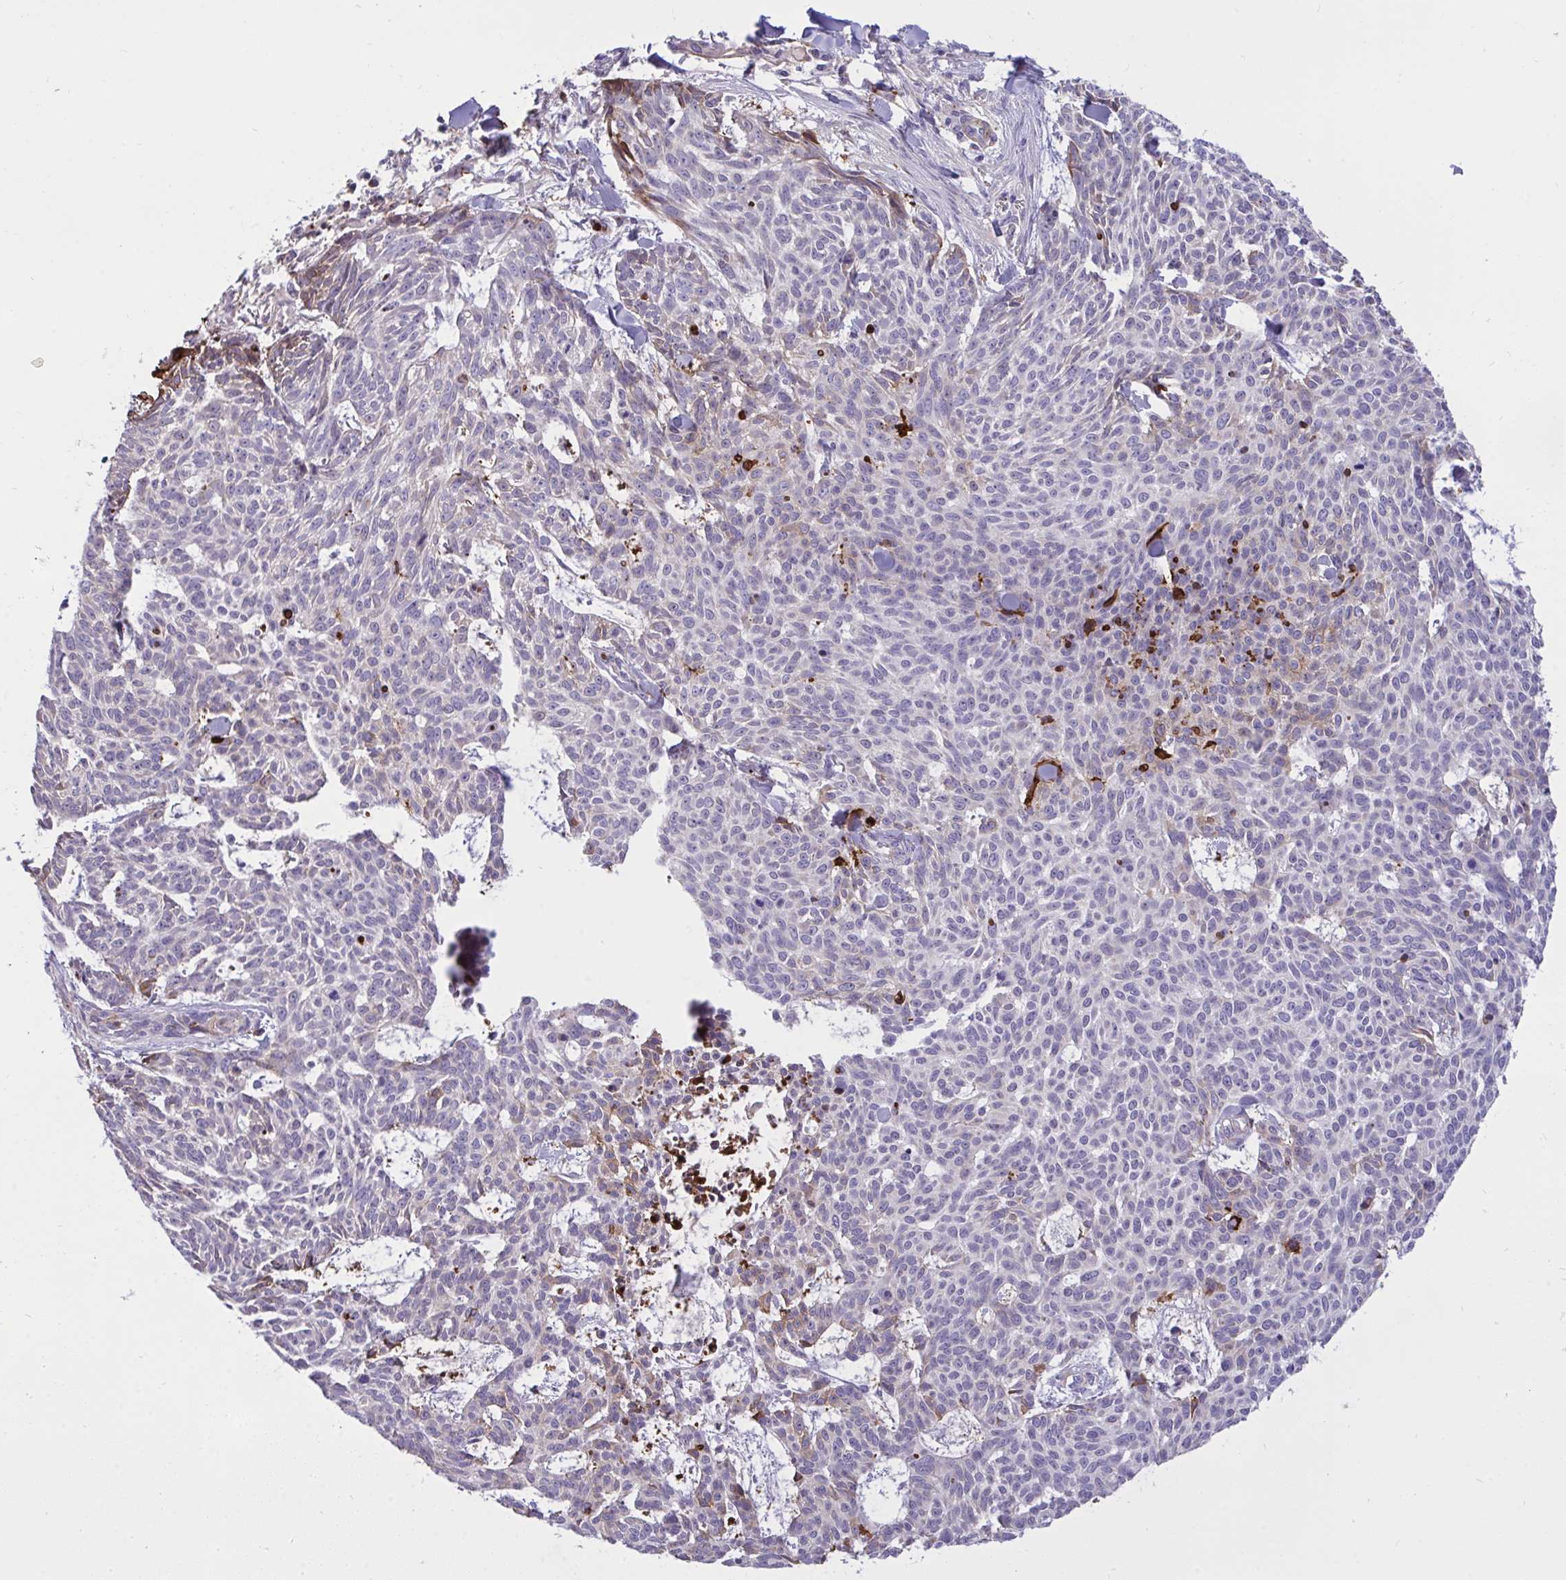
{"staining": {"intensity": "weak", "quantity": "<25%", "location": "cytoplasmic/membranous"}, "tissue": "skin cancer", "cell_type": "Tumor cells", "image_type": "cancer", "snomed": [{"axis": "morphology", "description": "Basal cell carcinoma"}, {"axis": "topography", "description": "Skin"}], "caption": "Tumor cells show no significant expression in skin cancer (basal cell carcinoma). The staining is performed using DAB (3,3'-diaminobenzidine) brown chromogen with nuclei counter-stained in using hematoxylin.", "gene": "F2", "patient": {"sex": "female", "age": 93}}